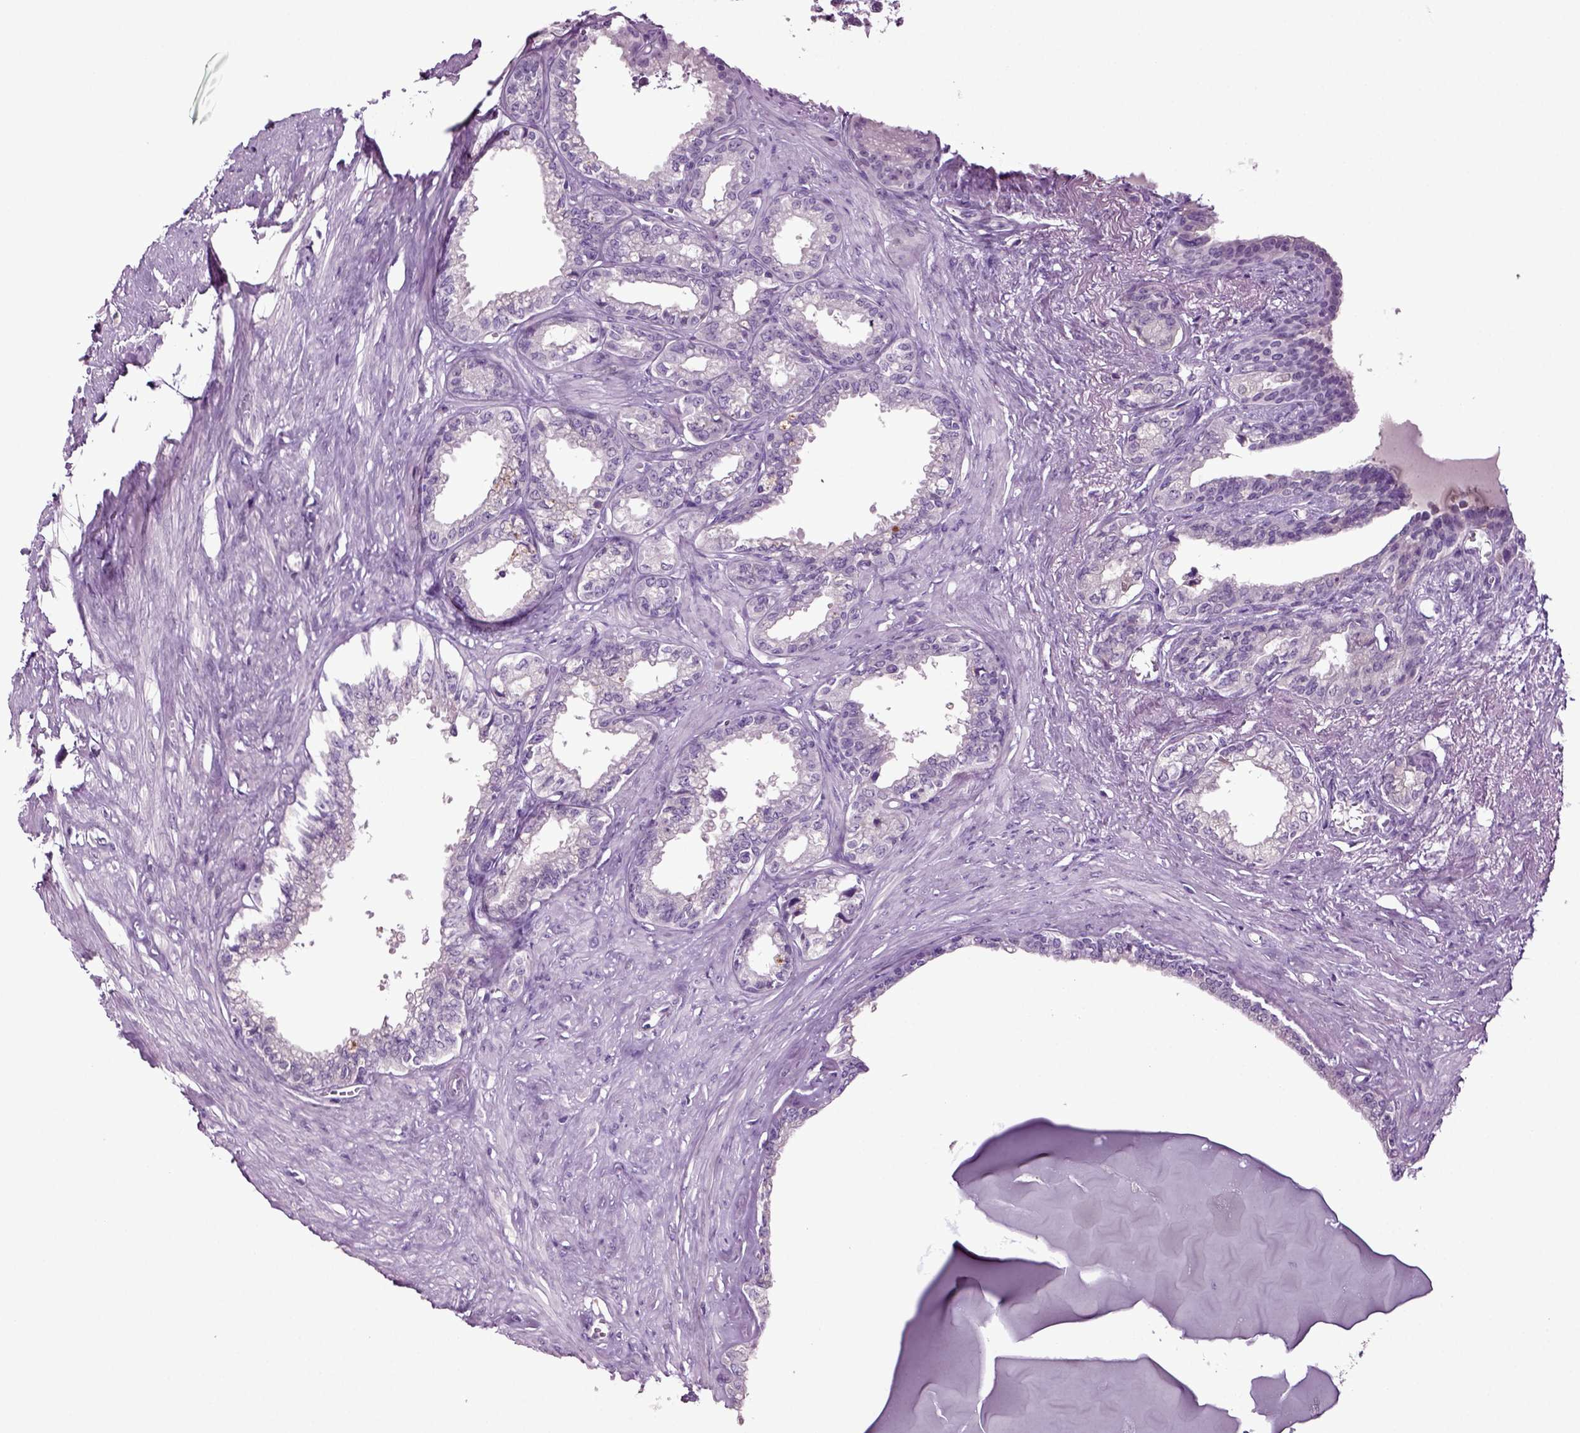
{"staining": {"intensity": "negative", "quantity": "none", "location": "none"}, "tissue": "seminal vesicle", "cell_type": "Glandular cells", "image_type": "normal", "snomed": [{"axis": "morphology", "description": "Normal tissue, NOS"}, {"axis": "morphology", "description": "Urothelial carcinoma, NOS"}, {"axis": "topography", "description": "Urinary bladder"}, {"axis": "topography", "description": "Seminal veicle"}], "caption": "There is no significant expression in glandular cells of seminal vesicle. Brightfield microscopy of IHC stained with DAB (brown) and hematoxylin (blue), captured at high magnification.", "gene": "FGF11", "patient": {"sex": "male", "age": 76}}